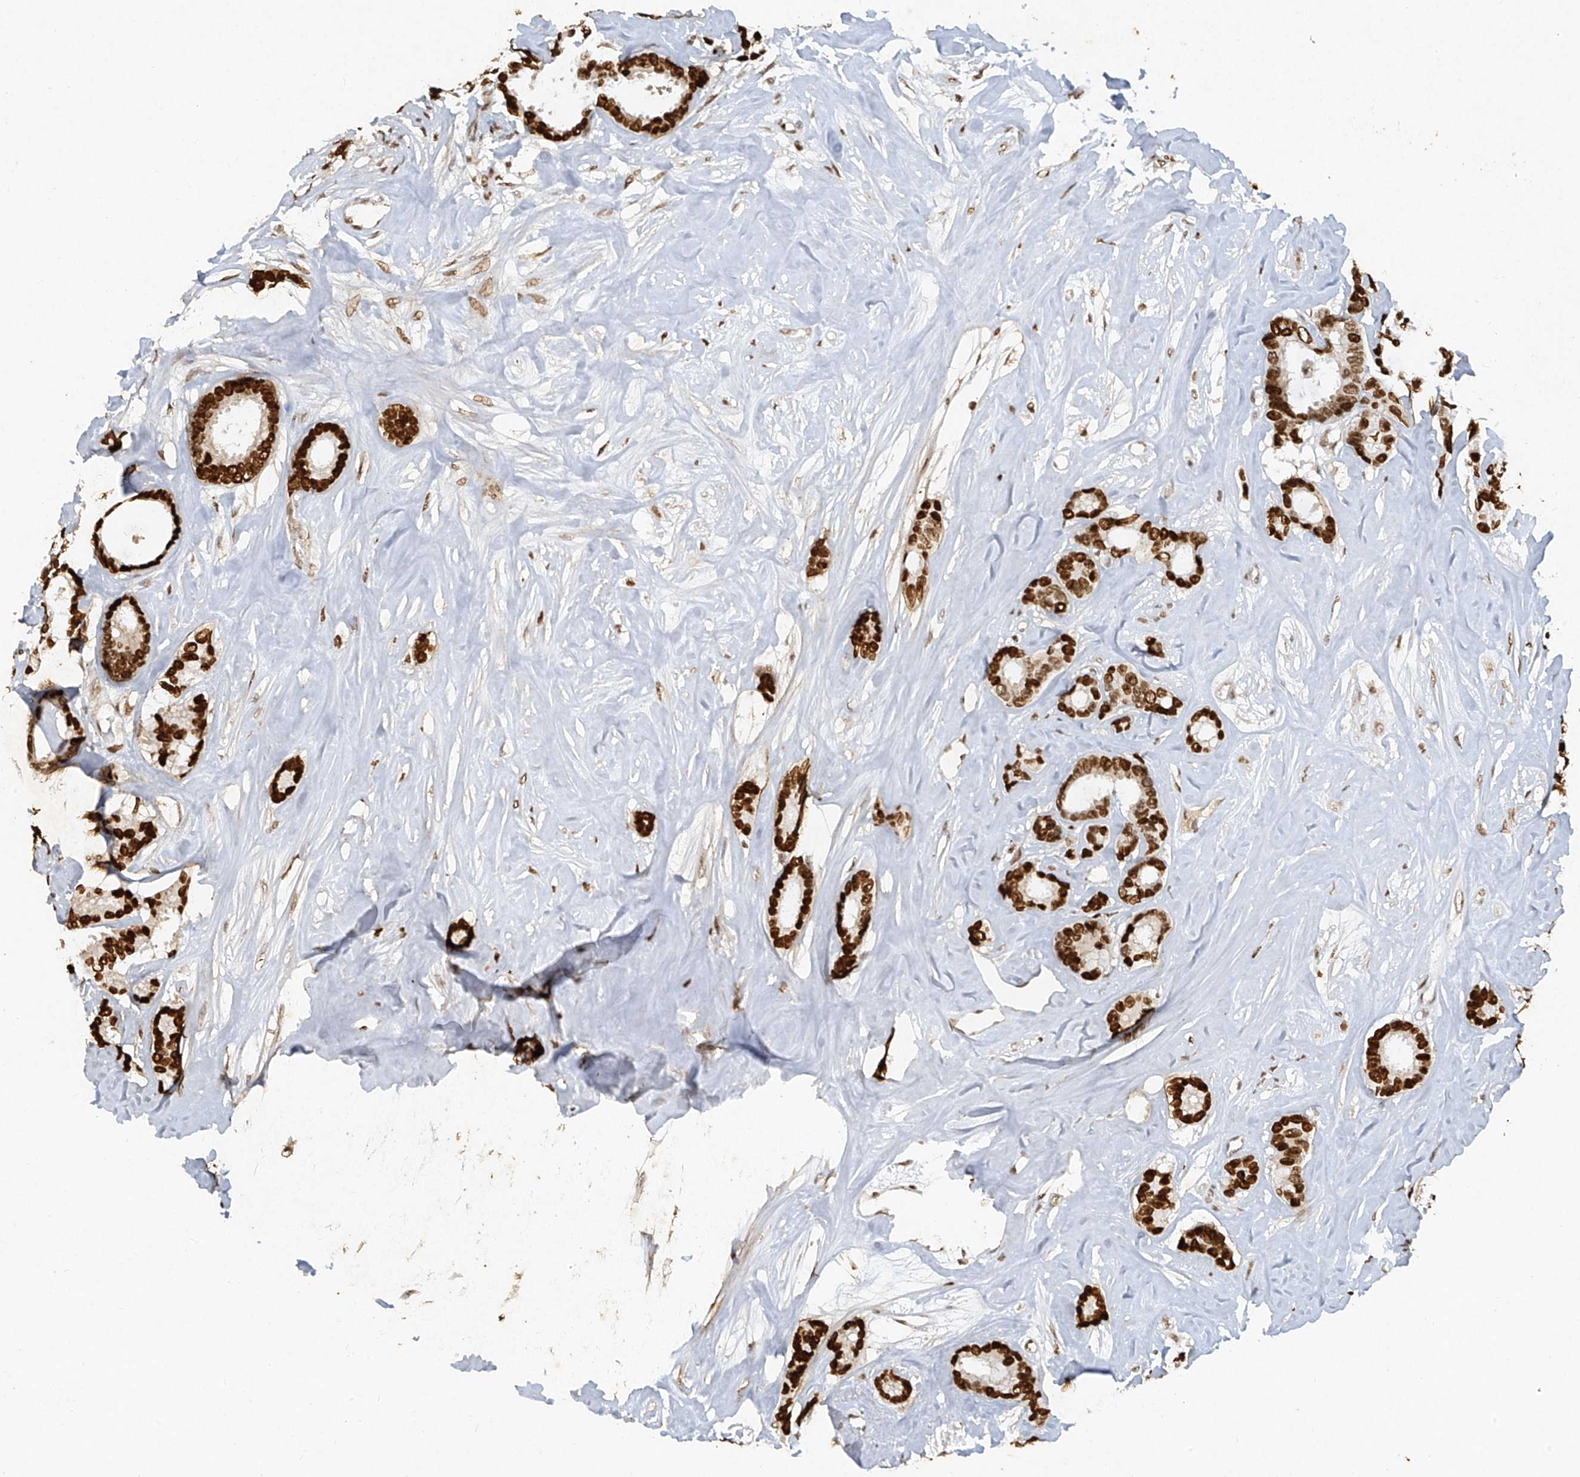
{"staining": {"intensity": "strong", "quantity": ">75%", "location": "nuclear"}, "tissue": "breast cancer", "cell_type": "Tumor cells", "image_type": "cancer", "snomed": [{"axis": "morphology", "description": "Duct carcinoma"}, {"axis": "topography", "description": "Breast"}], "caption": "A brown stain labels strong nuclear staining of a protein in human breast cancer tumor cells.", "gene": "ATRIP", "patient": {"sex": "female", "age": 87}}